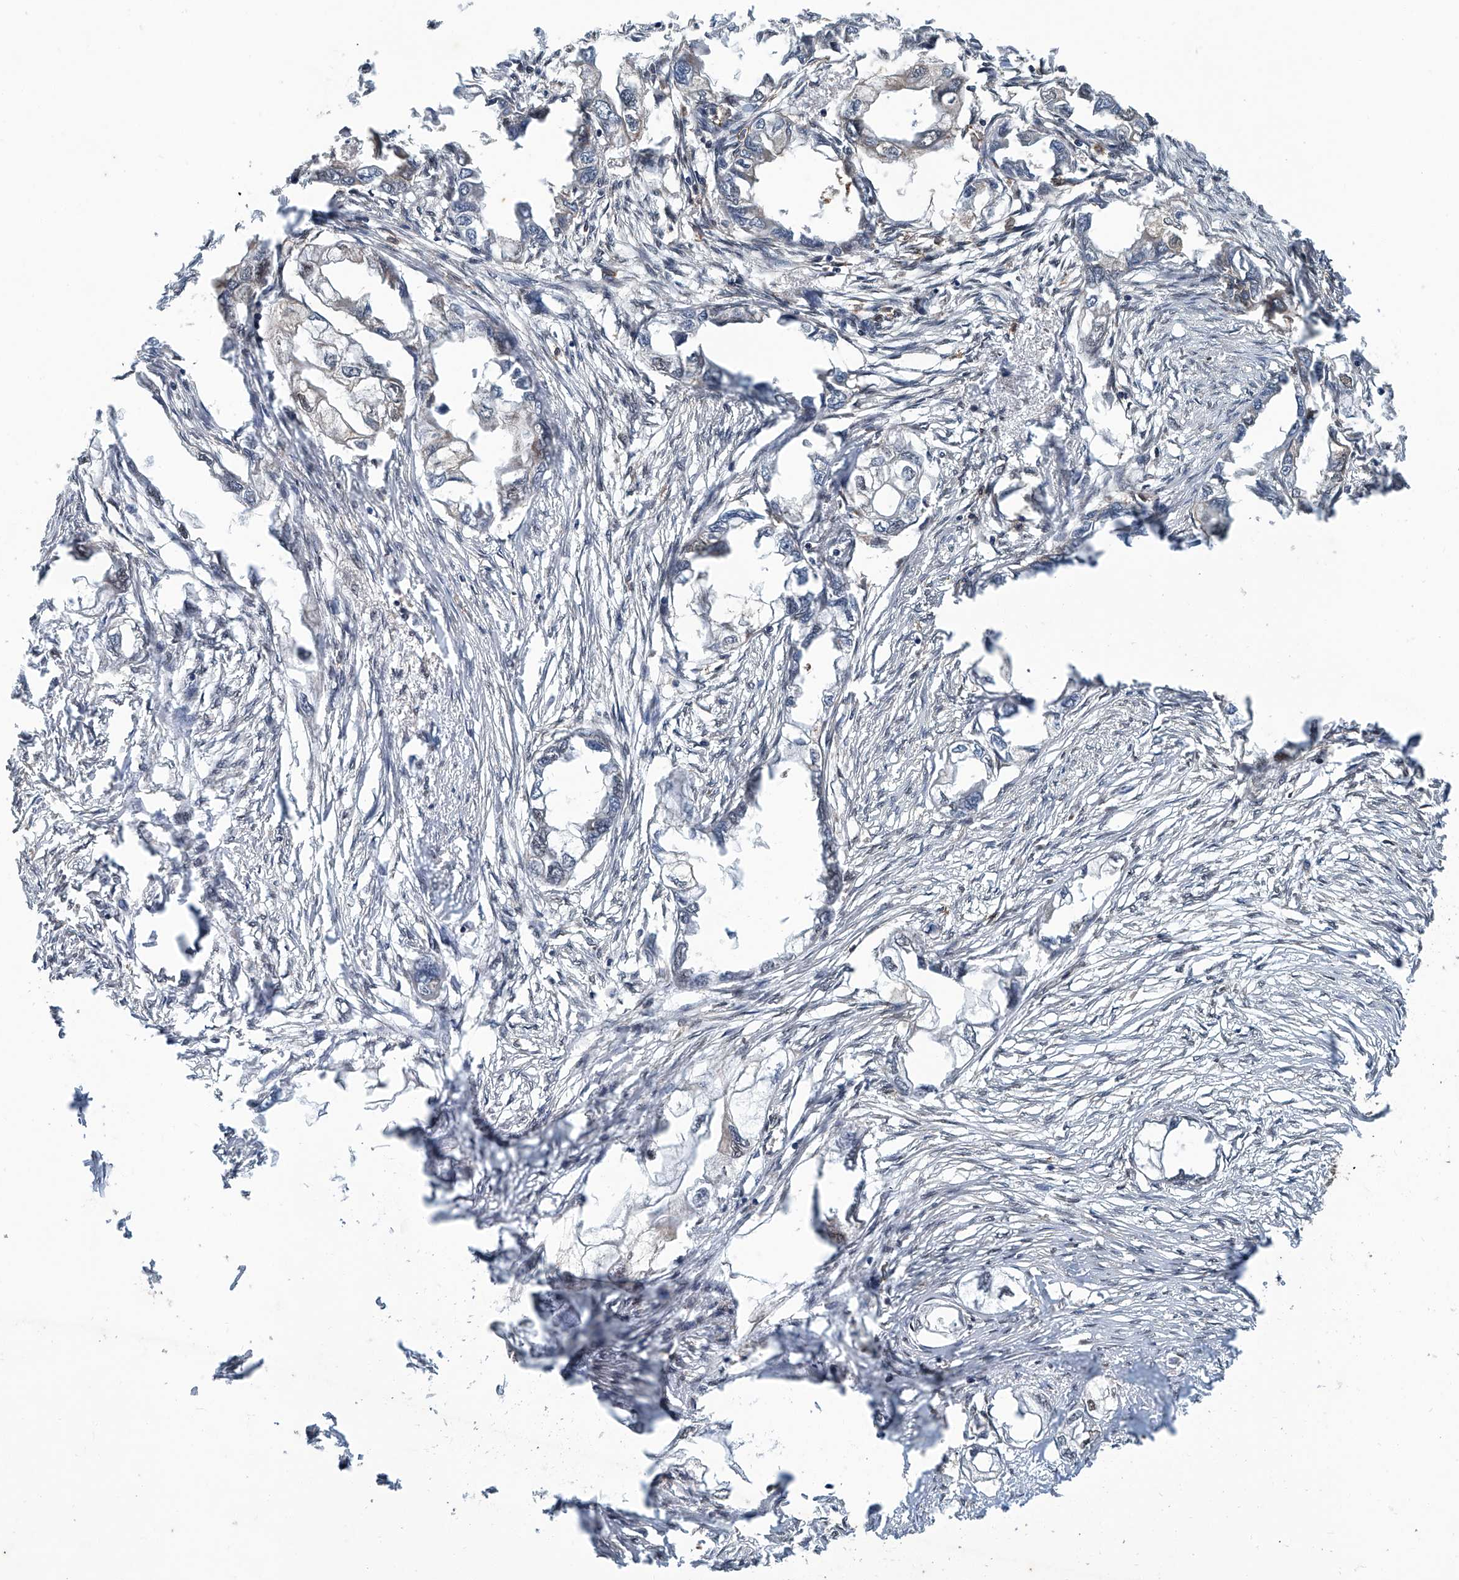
{"staining": {"intensity": "negative", "quantity": "none", "location": "none"}, "tissue": "endometrial cancer", "cell_type": "Tumor cells", "image_type": "cancer", "snomed": [{"axis": "morphology", "description": "Adenocarcinoma, NOS"}, {"axis": "morphology", "description": "Adenocarcinoma, metastatic, NOS"}, {"axis": "topography", "description": "Adipose tissue"}, {"axis": "topography", "description": "Endometrium"}], "caption": "Immunohistochemistry (IHC) image of endometrial cancer stained for a protein (brown), which reveals no expression in tumor cells.", "gene": "CLK1", "patient": {"sex": "female", "age": 67}}